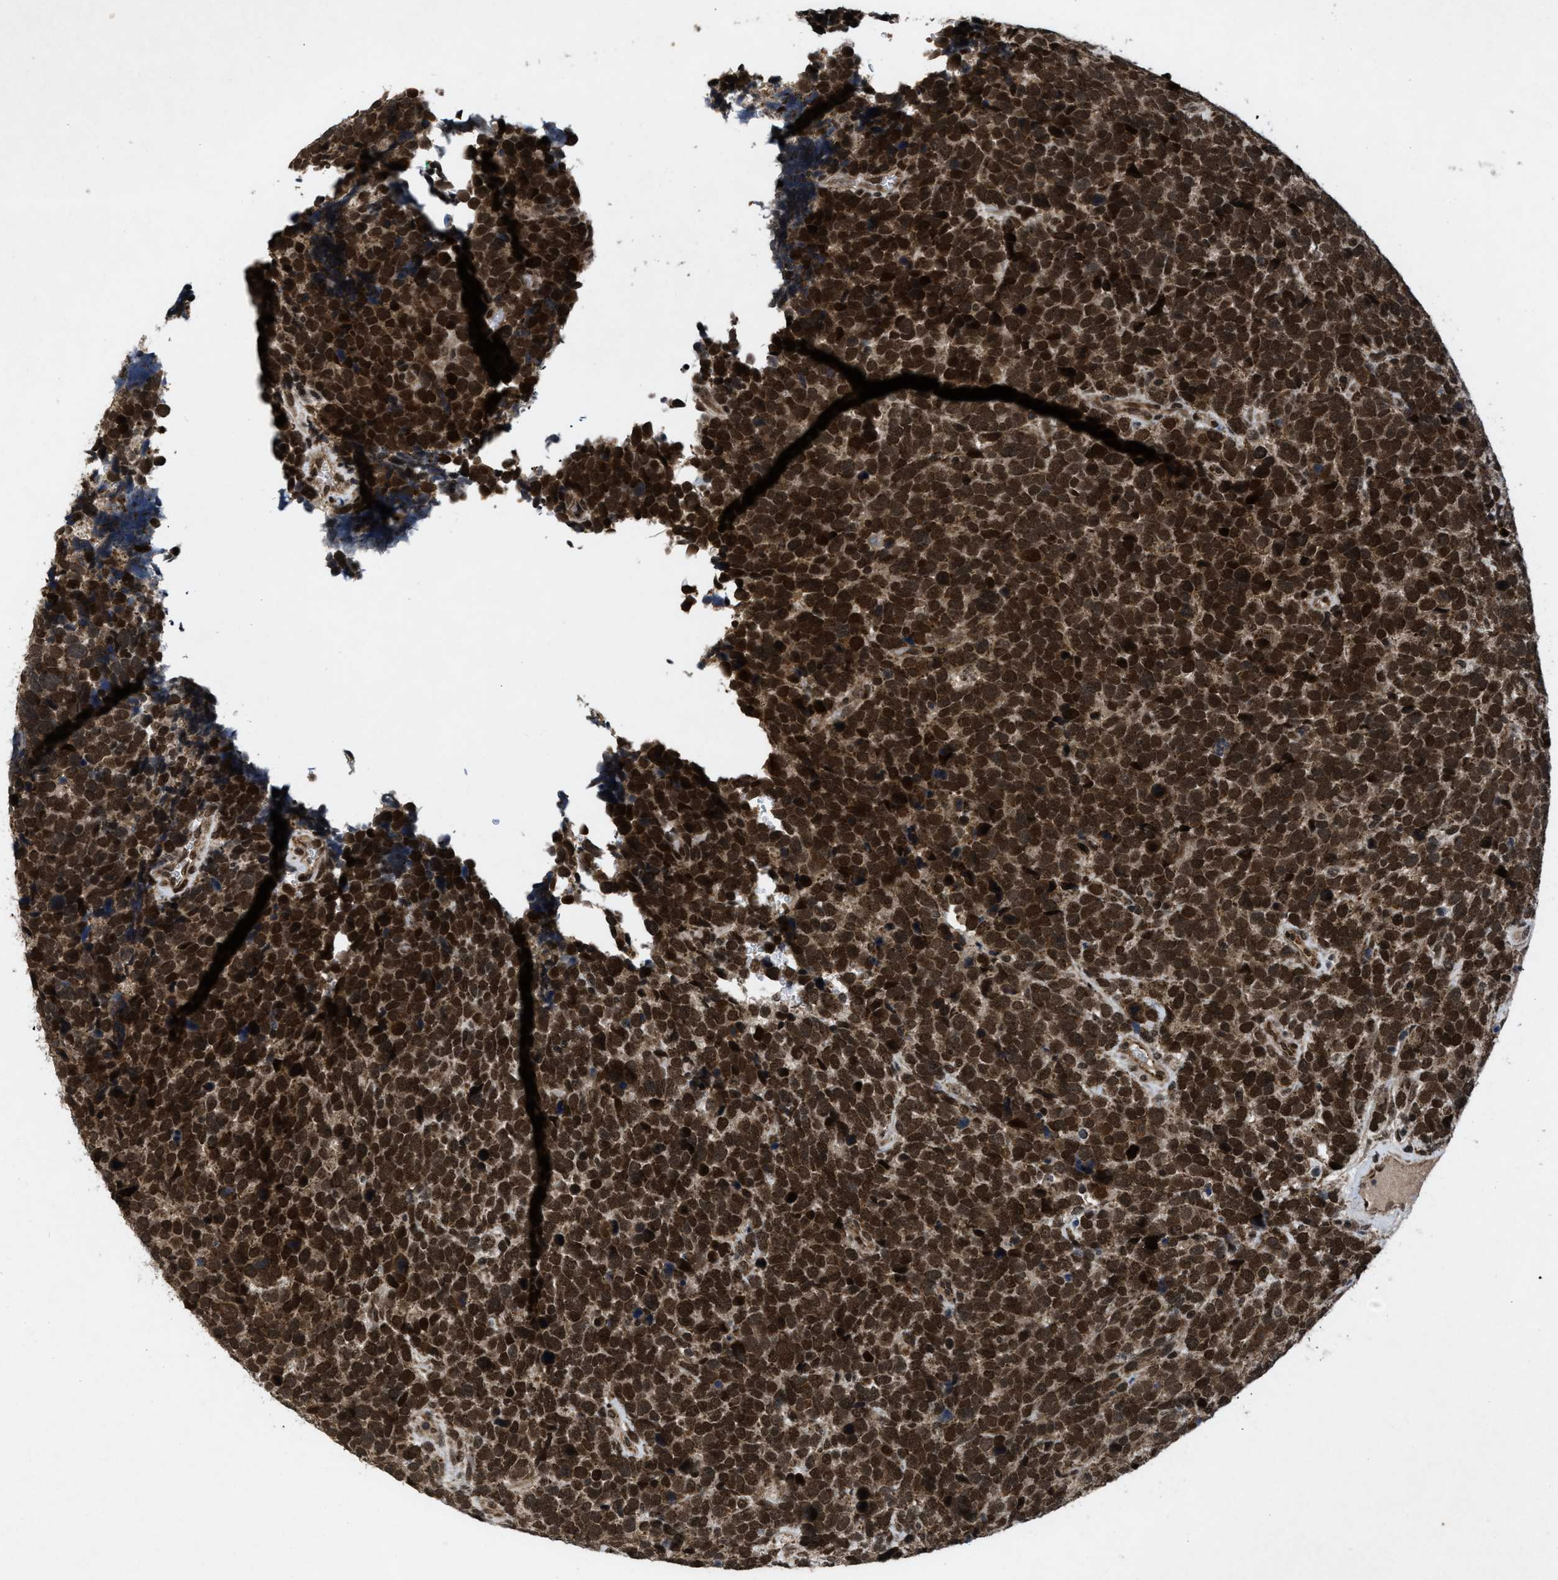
{"staining": {"intensity": "strong", "quantity": ">75%", "location": "cytoplasmic/membranous,nuclear"}, "tissue": "urothelial cancer", "cell_type": "Tumor cells", "image_type": "cancer", "snomed": [{"axis": "morphology", "description": "Urothelial carcinoma, High grade"}, {"axis": "topography", "description": "Urinary bladder"}], "caption": "A brown stain shows strong cytoplasmic/membranous and nuclear expression of a protein in human urothelial carcinoma (high-grade) tumor cells. The protein is shown in brown color, while the nuclei are stained blue.", "gene": "ZNHIT1", "patient": {"sex": "female", "age": 82}}